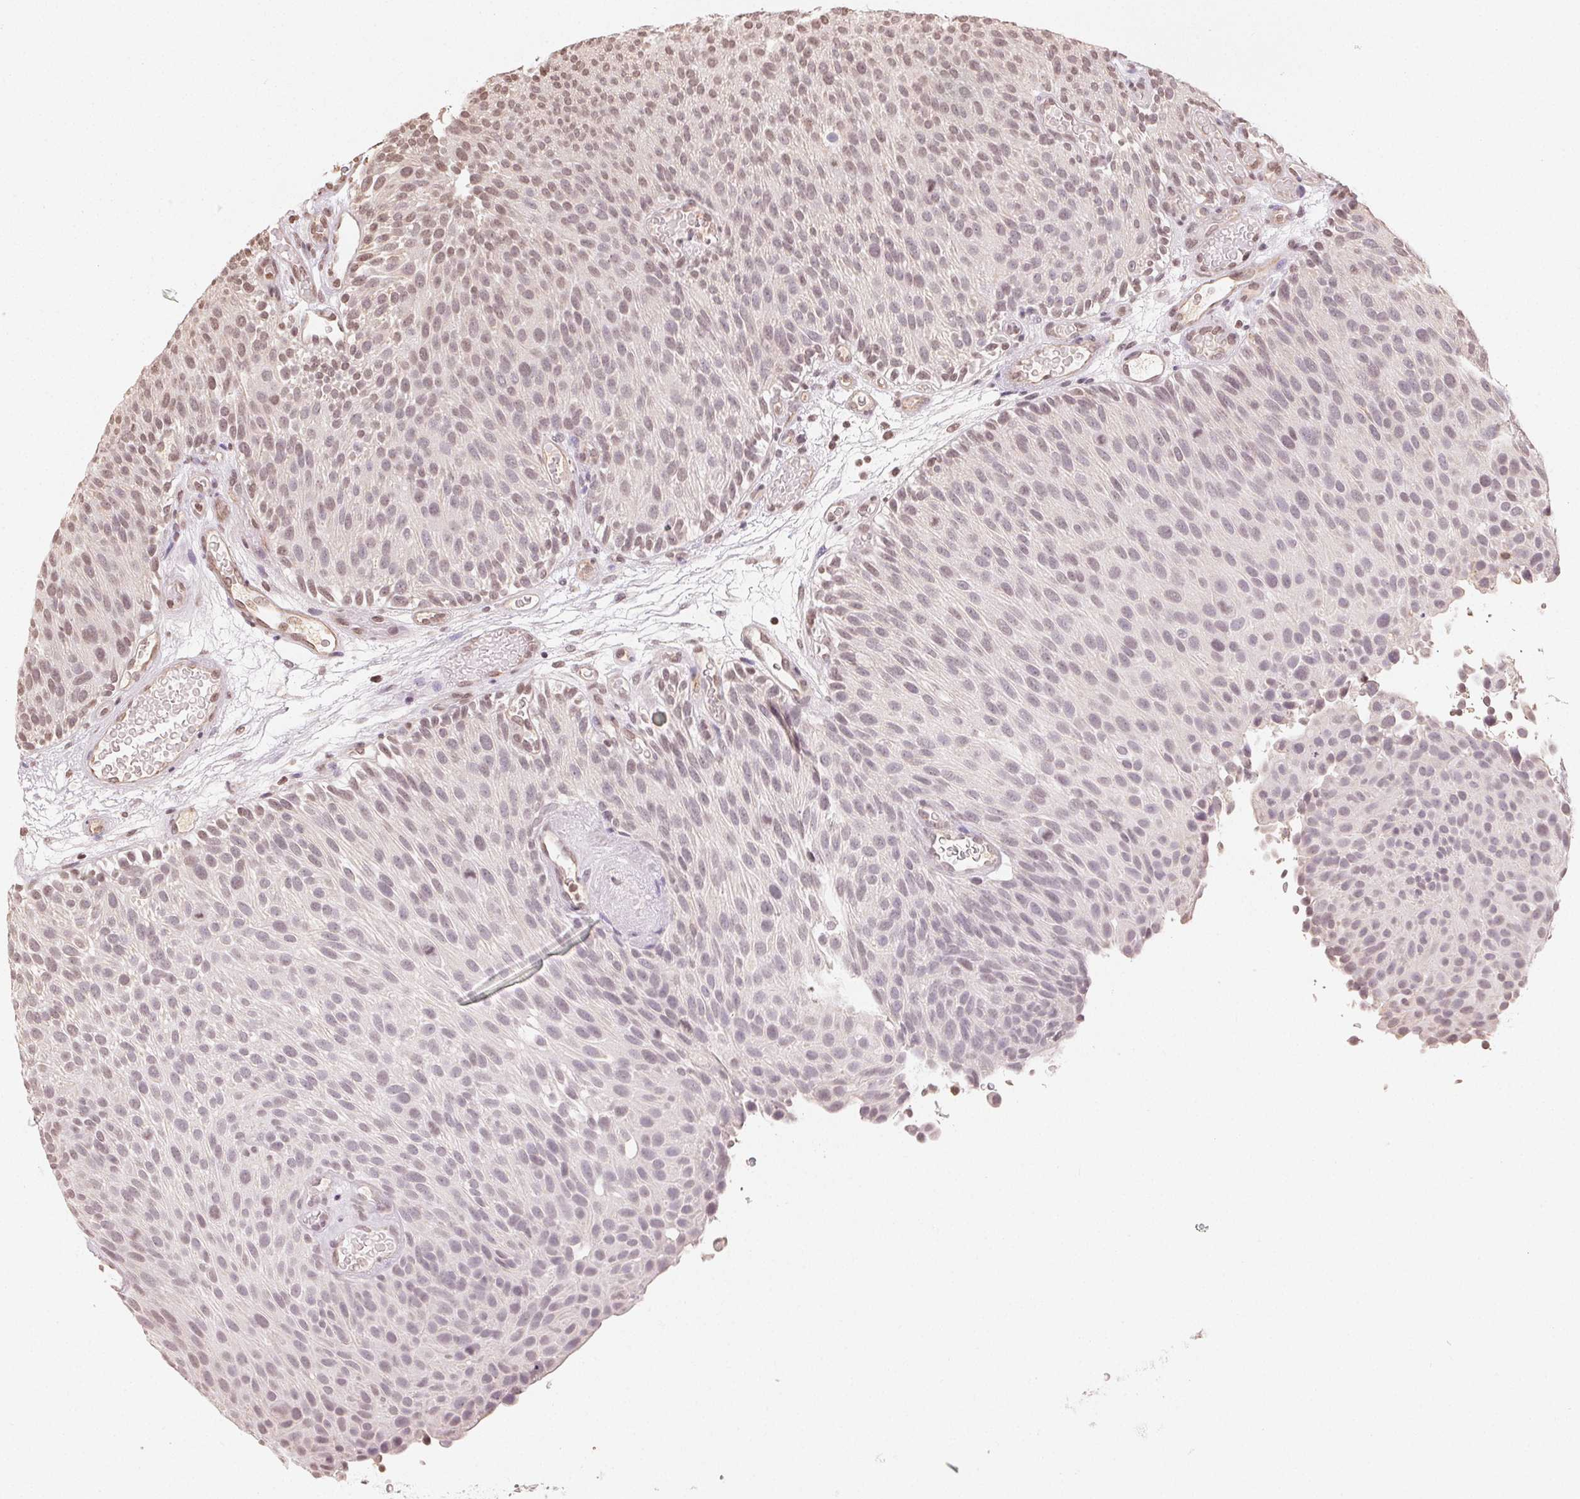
{"staining": {"intensity": "weak", "quantity": "25%-75%", "location": "nuclear"}, "tissue": "urothelial cancer", "cell_type": "Tumor cells", "image_type": "cancer", "snomed": [{"axis": "morphology", "description": "Urothelial carcinoma, Low grade"}, {"axis": "topography", "description": "Urinary bladder"}], "caption": "This micrograph demonstrates urothelial cancer stained with IHC to label a protein in brown. The nuclear of tumor cells show weak positivity for the protein. Nuclei are counter-stained blue.", "gene": "TBP", "patient": {"sex": "male", "age": 78}}